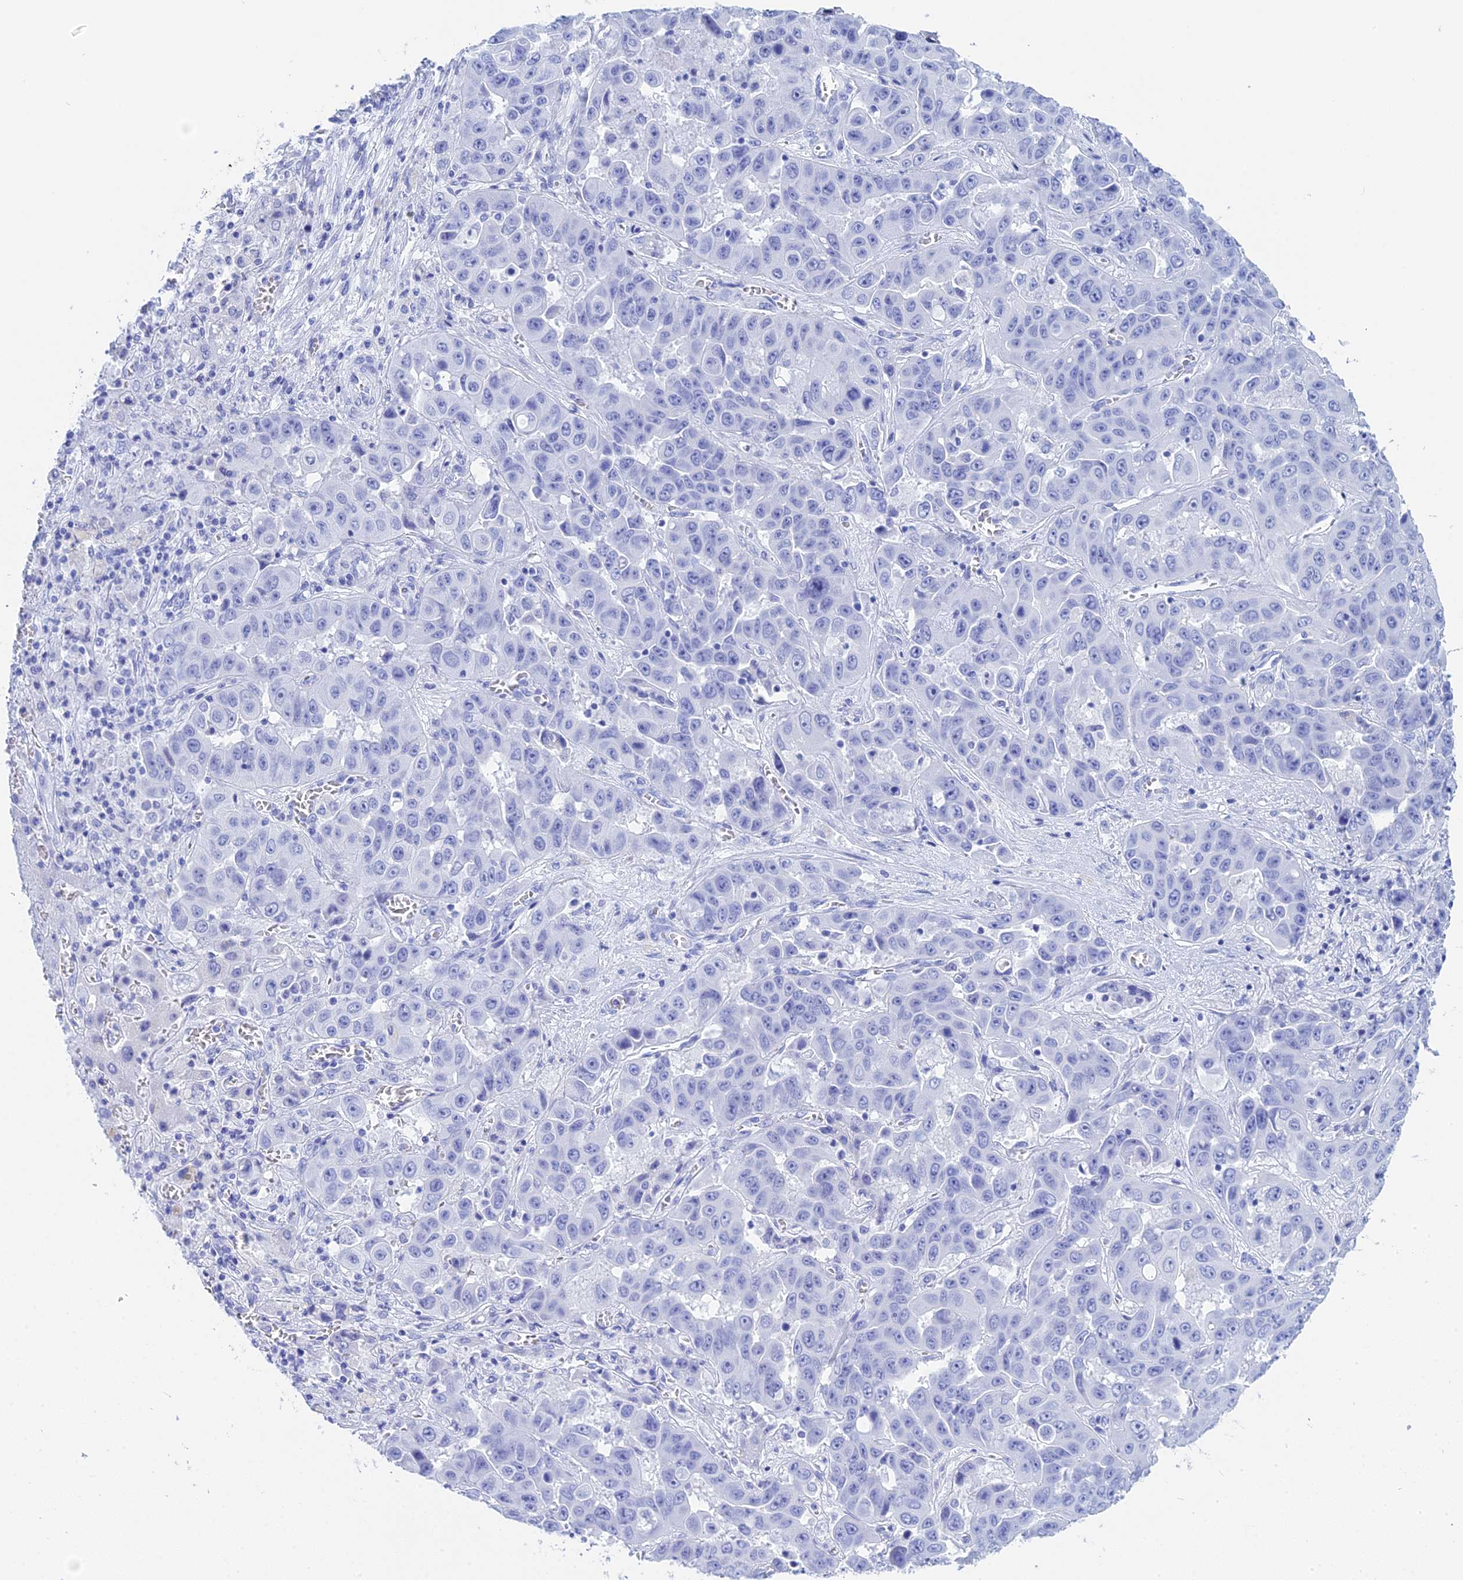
{"staining": {"intensity": "negative", "quantity": "none", "location": "none"}, "tissue": "liver cancer", "cell_type": "Tumor cells", "image_type": "cancer", "snomed": [{"axis": "morphology", "description": "Cholangiocarcinoma"}, {"axis": "topography", "description": "Liver"}], "caption": "This is a micrograph of IHC staining of liver cancer (cholangiocarcinoma), which shows no staining in tumor cells.", "gene": "TEX101", "patient": {"sex": "female", "age": 52}}